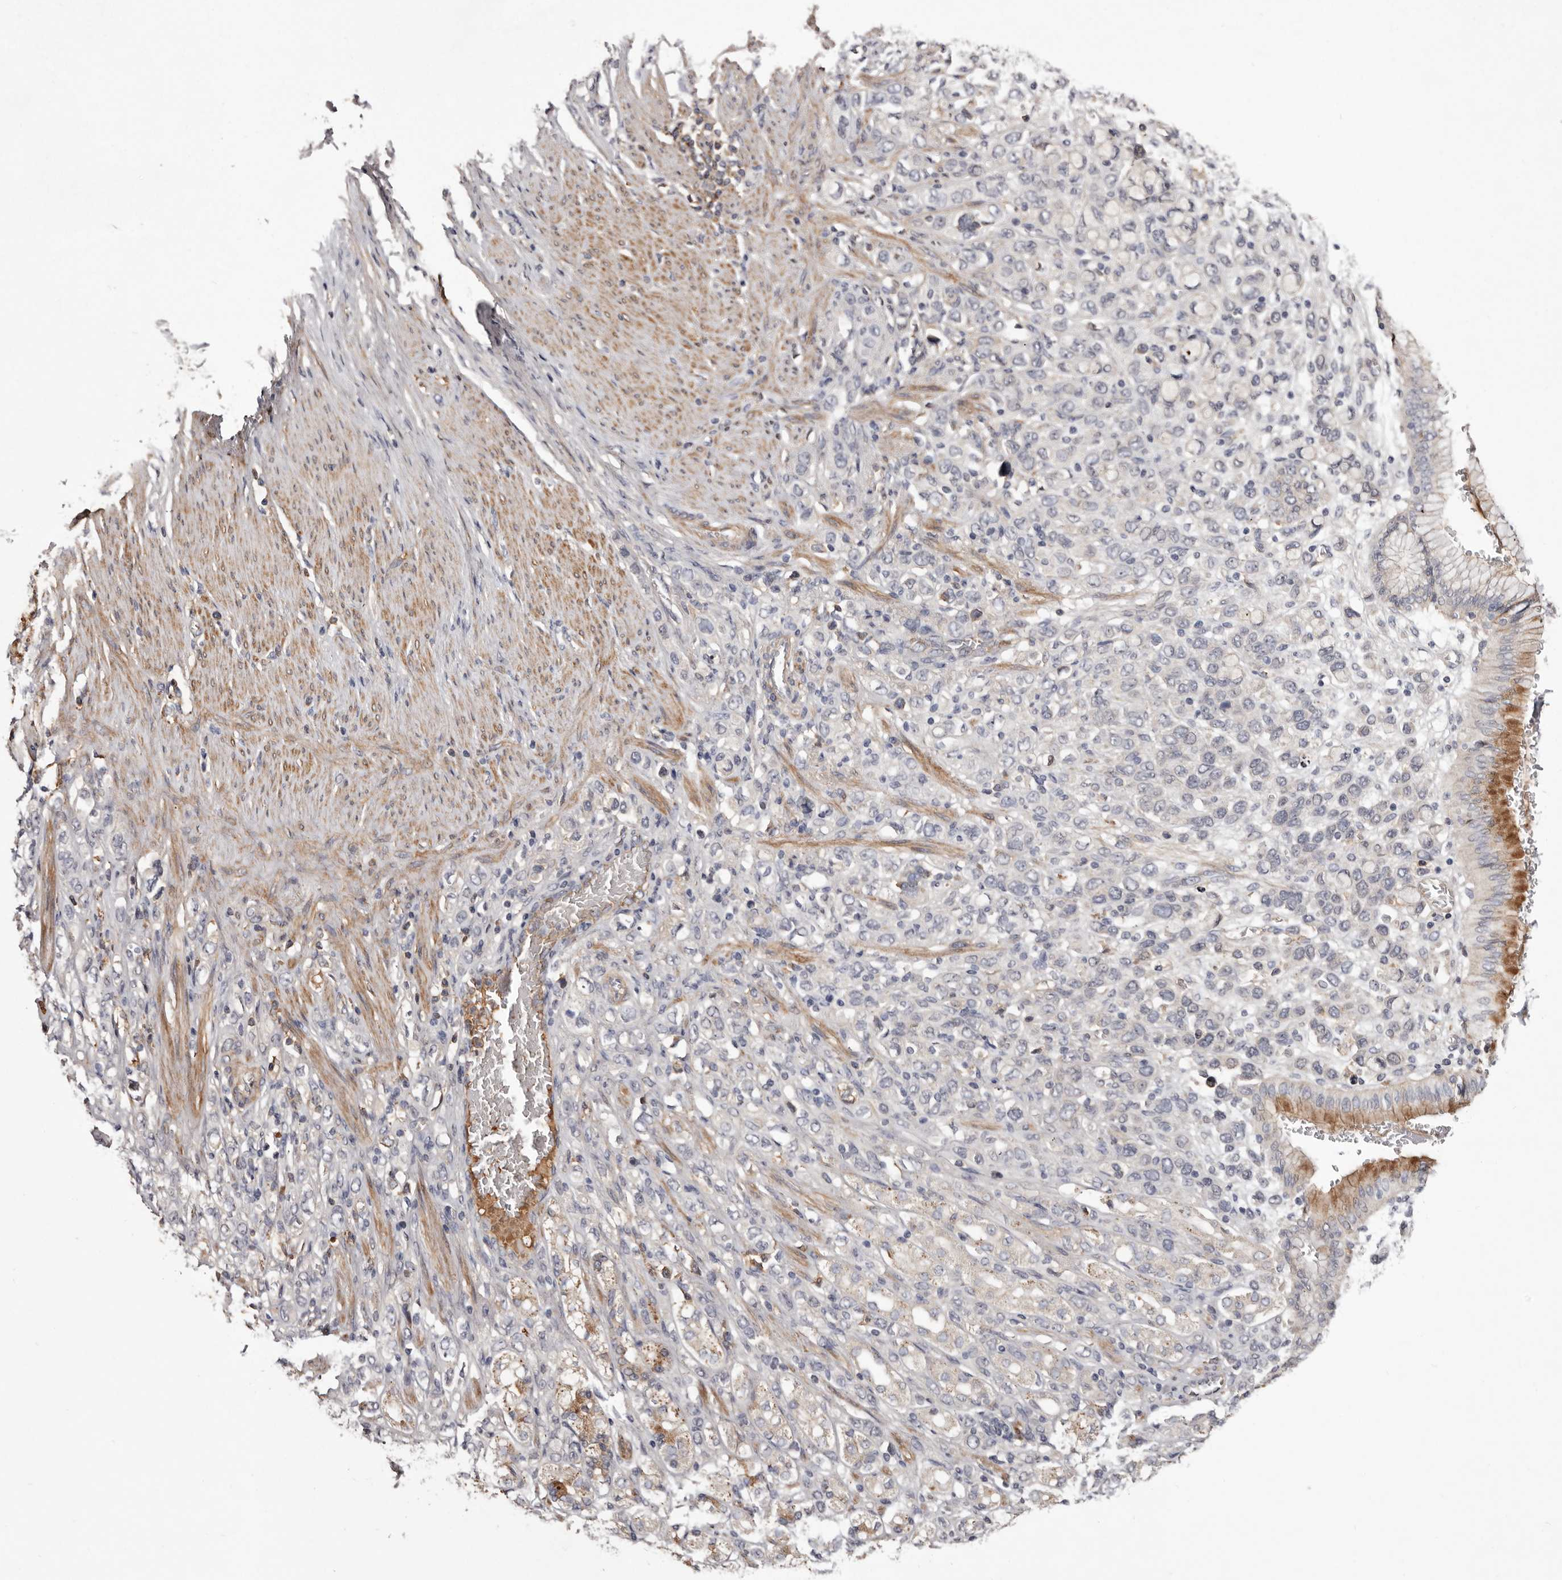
{"staining": {"intensity": "negative", "quantity": "none", "location": "none"}, "tissue": "stomach cancer", "cell_type": "Tumor cells", "image_type": "cancer", "snomed": [{"axis": "morphology", "description": "Adenocarcinoma, NOS"}, {"axis": "topography", "description": "Stomach"}], "caption": "This photomicrograph is of adenocarcinoma (stomach) stained with immunohistochemistry to label a protein in brown with the nuclei are counter-stained blue. There is no staining in tumor cells.", "gene": "CYP1B1", "patient": {"sex": "female", "age": 65}}